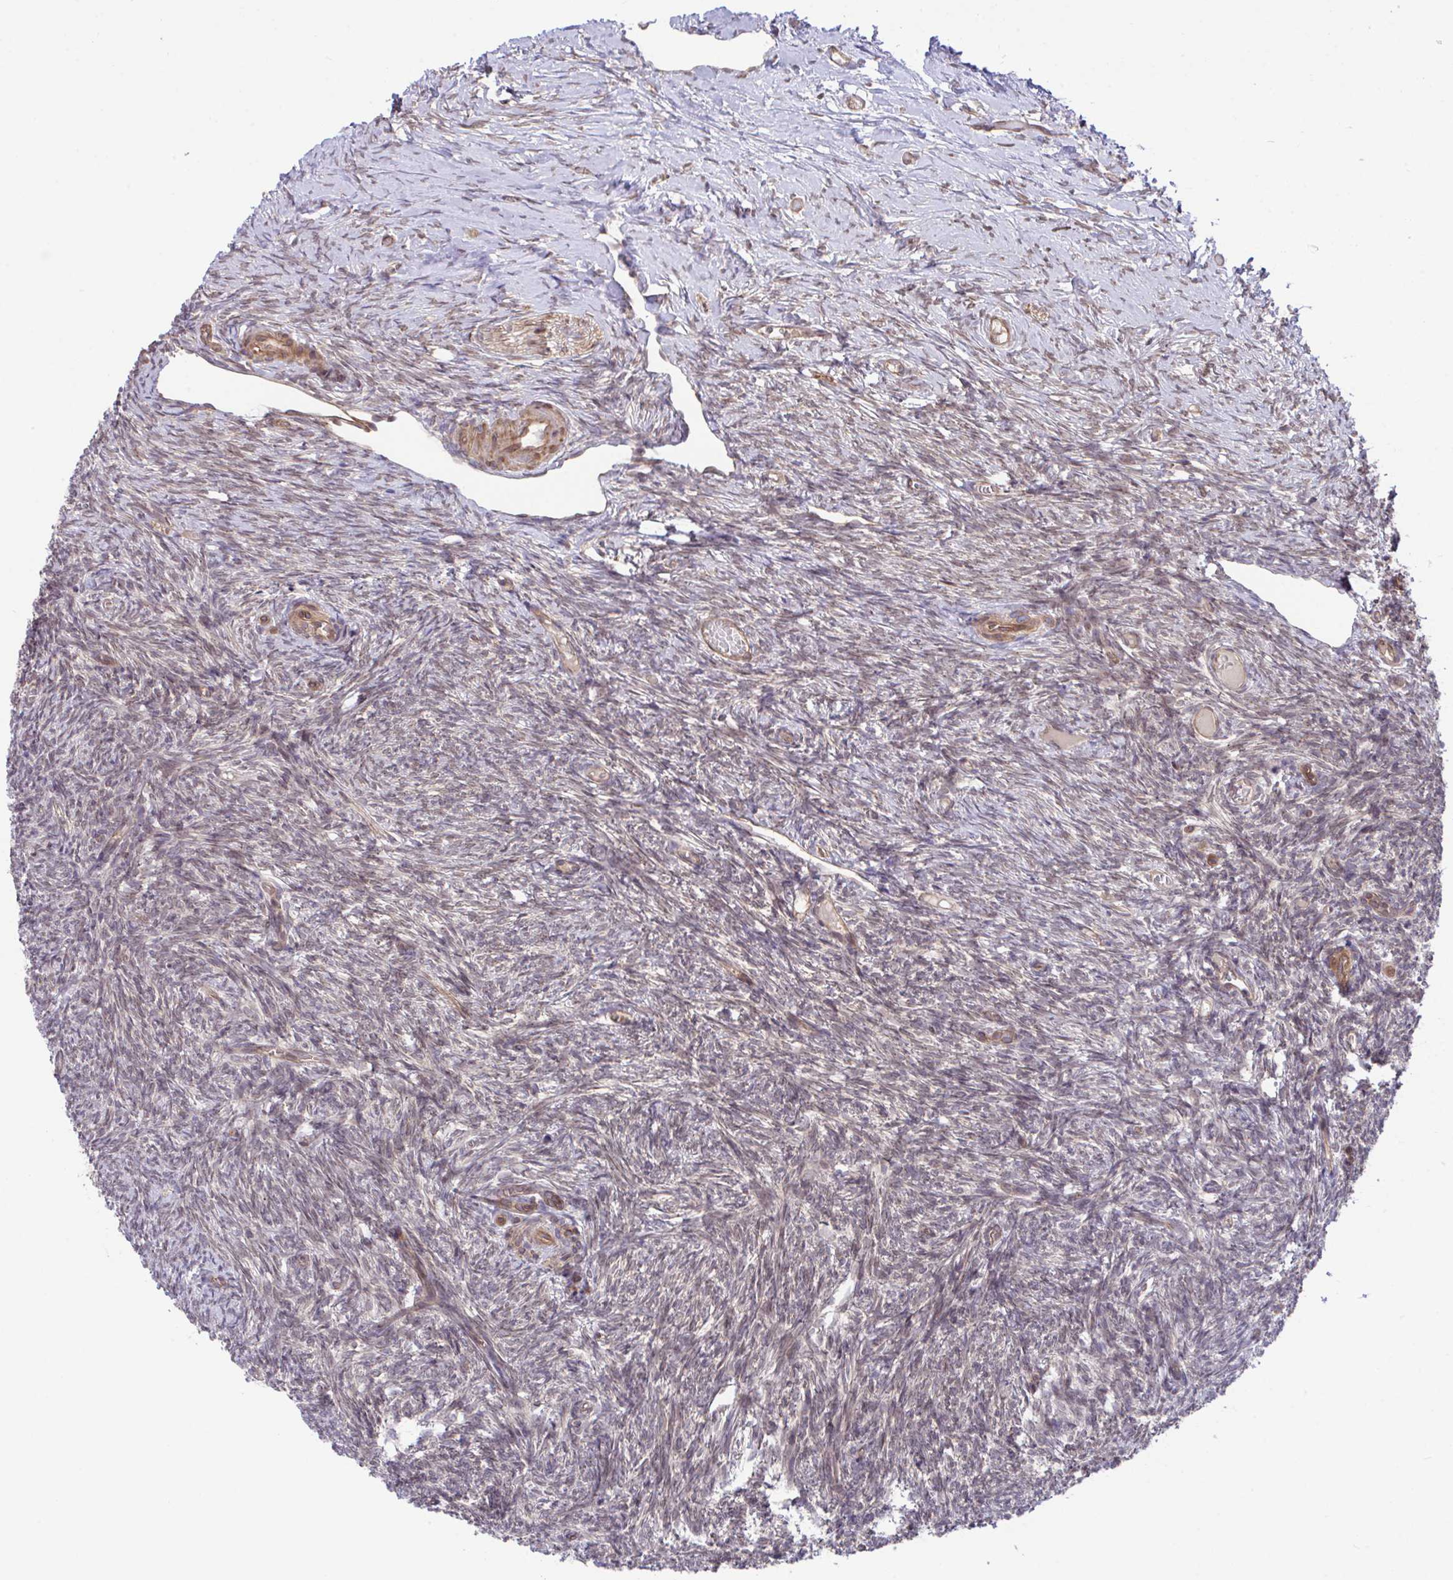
{"staining": {"intensity": "negative", "quantity": "none", "location": "none"}, "tissue": "ovary", "cell_type": "Ovarian stroma cells", "image_type": "normal", "snomed": [{"axis": "morphology", "description": "Normal tissue, NOS"}, {"axis": "topography", "description": "Ovary"}], "caption": "Ovarian stroma cells show no significant protein staining in unremarkable ovary.", "gene": "ZBED3", "patient": {"sex": "female", "age": 39}}